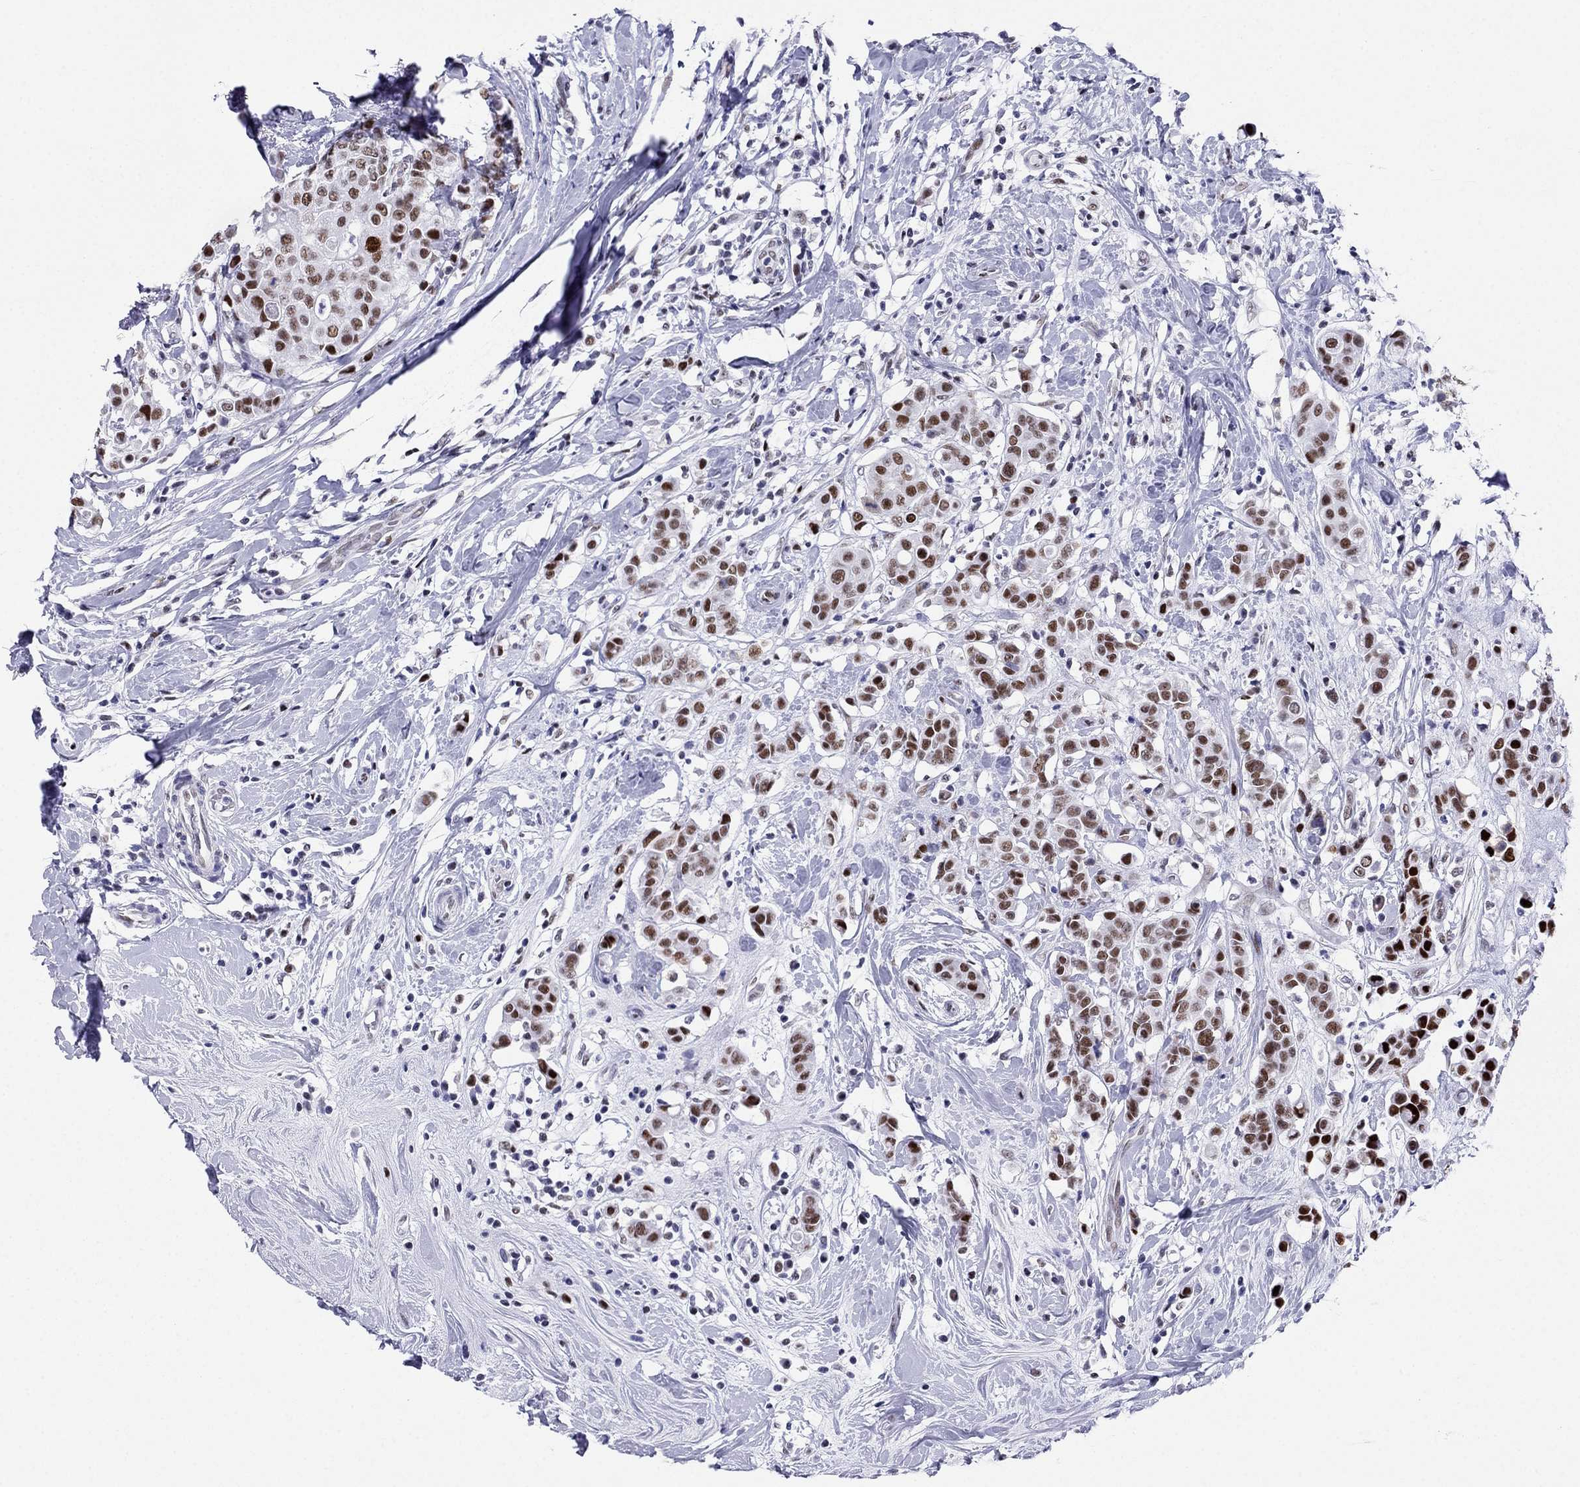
{"staining": {"intensity": "strong", "quantity": ">75%", "location": "nuclear"}, "tissue": "breast cancer", "cell_type": "Tumor cells", "image_type": "cancer", "snomed": [{"axis": "morphology", "description": "Duct carcinoma"}, {"axis": "topography", "description": "Breast"}], "caption": "Protein expression analysis of breast cancer (infiltrating ductal carcinoma) demonstrates strong nuclear positivity in approximately >75% of tumor cells.", "gene": "PPM1G", "patient": {"sex": "female", "age": 27}}